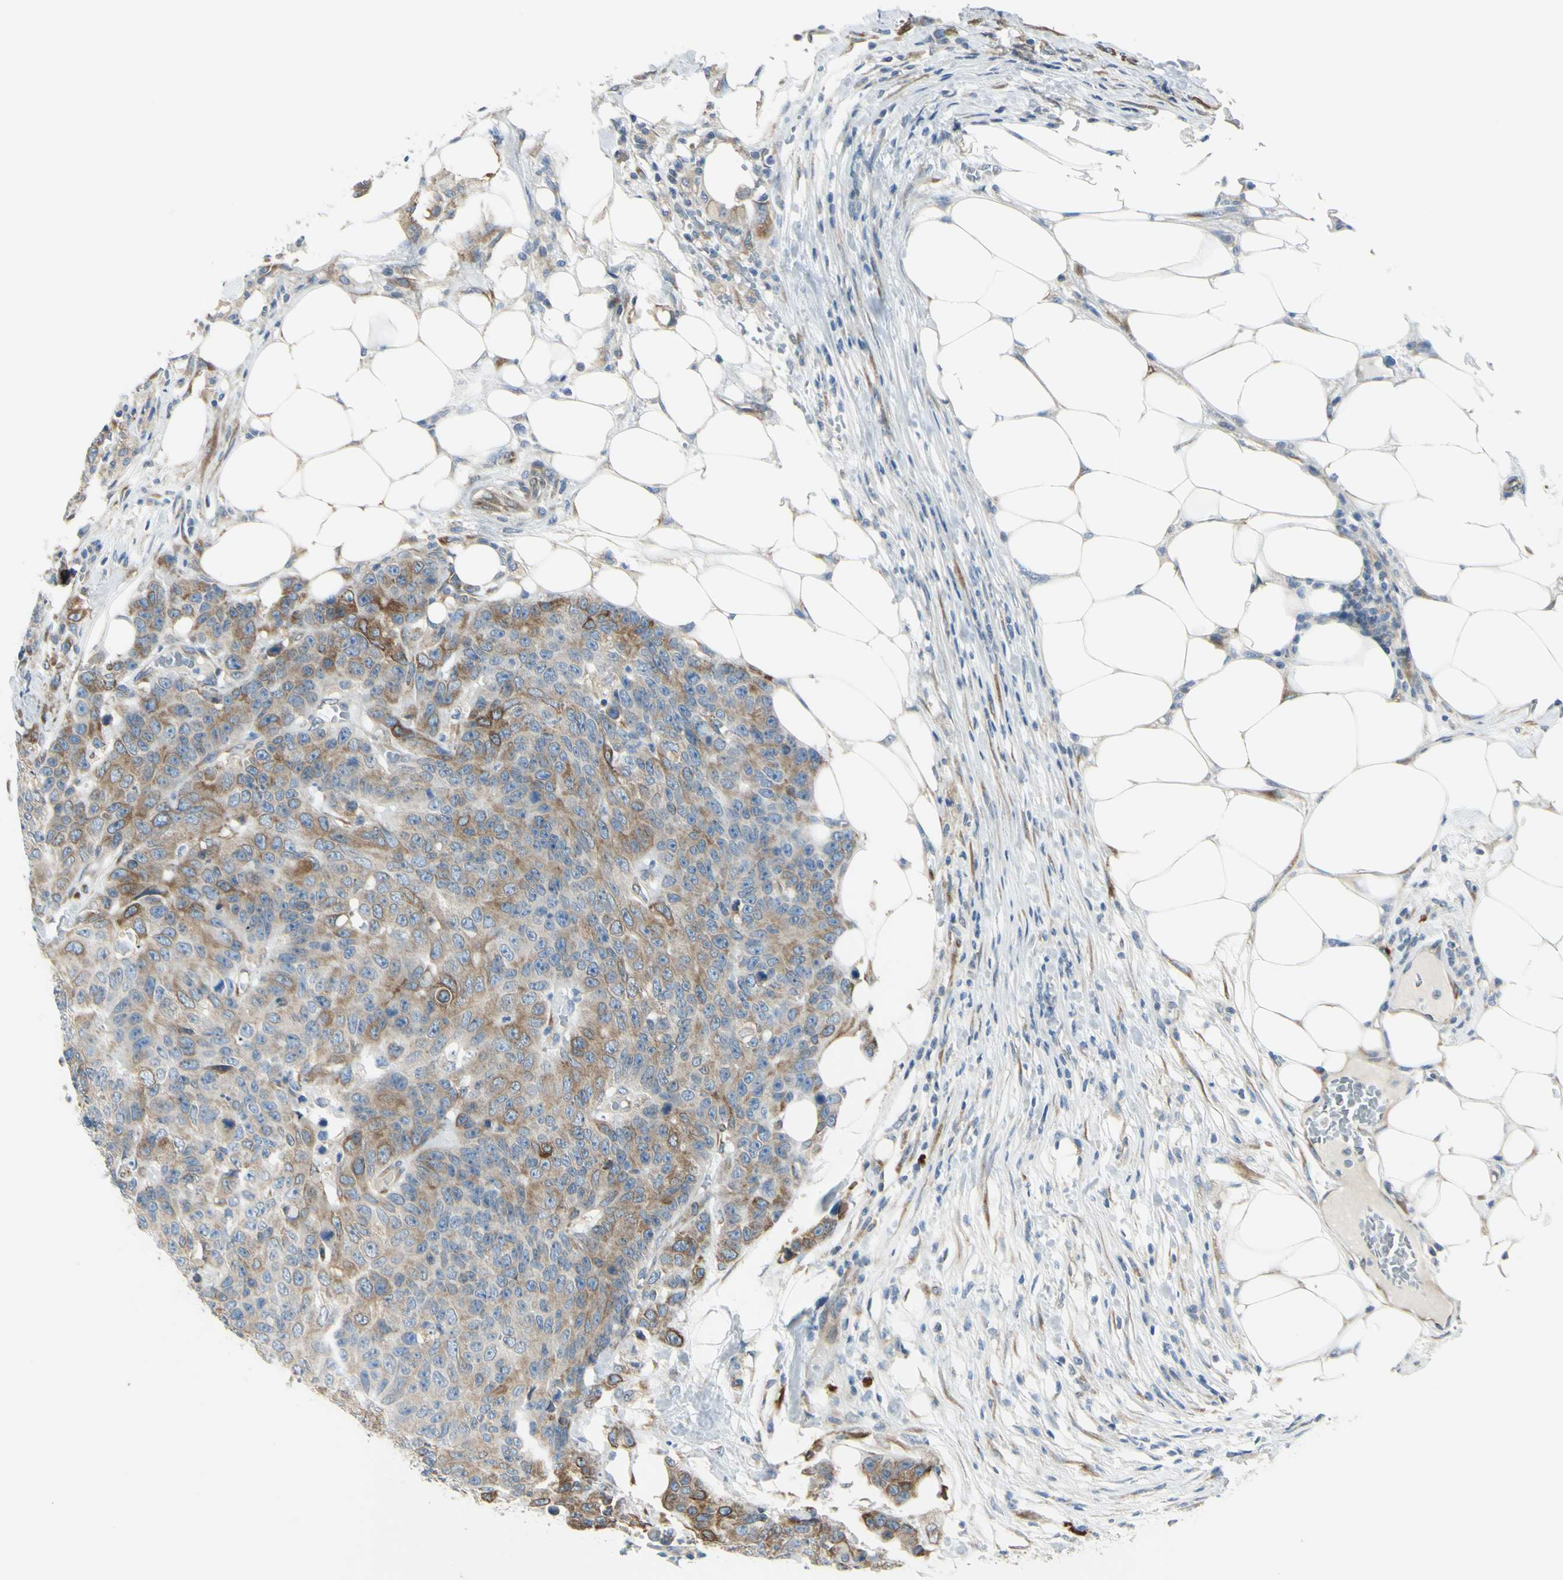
{"staining": {"intensity": "moderate", "quantity": ">75%", "location": "cytoplasmic/membranous"}, "tissue": "colorectal cancer", "cell_type": "Tumor cells", "image_type": "cancer", "snomed": [{"axis": "morphology", "description": "Adenocarcinoma, NOS"}, {"axis": "topography", "description": "Colon"}], "caption": "Adenocarcinoma (colorectal) stained with DAB (3,3'-diaminobenzidine) immunohistochemistry (IHC) displays medium levels of moderate cytoplasmic/membranous staining in approximately >75% of tumor cells.", "gene": "SELENOS", "patient": {"sex": "female", "age": 86}}